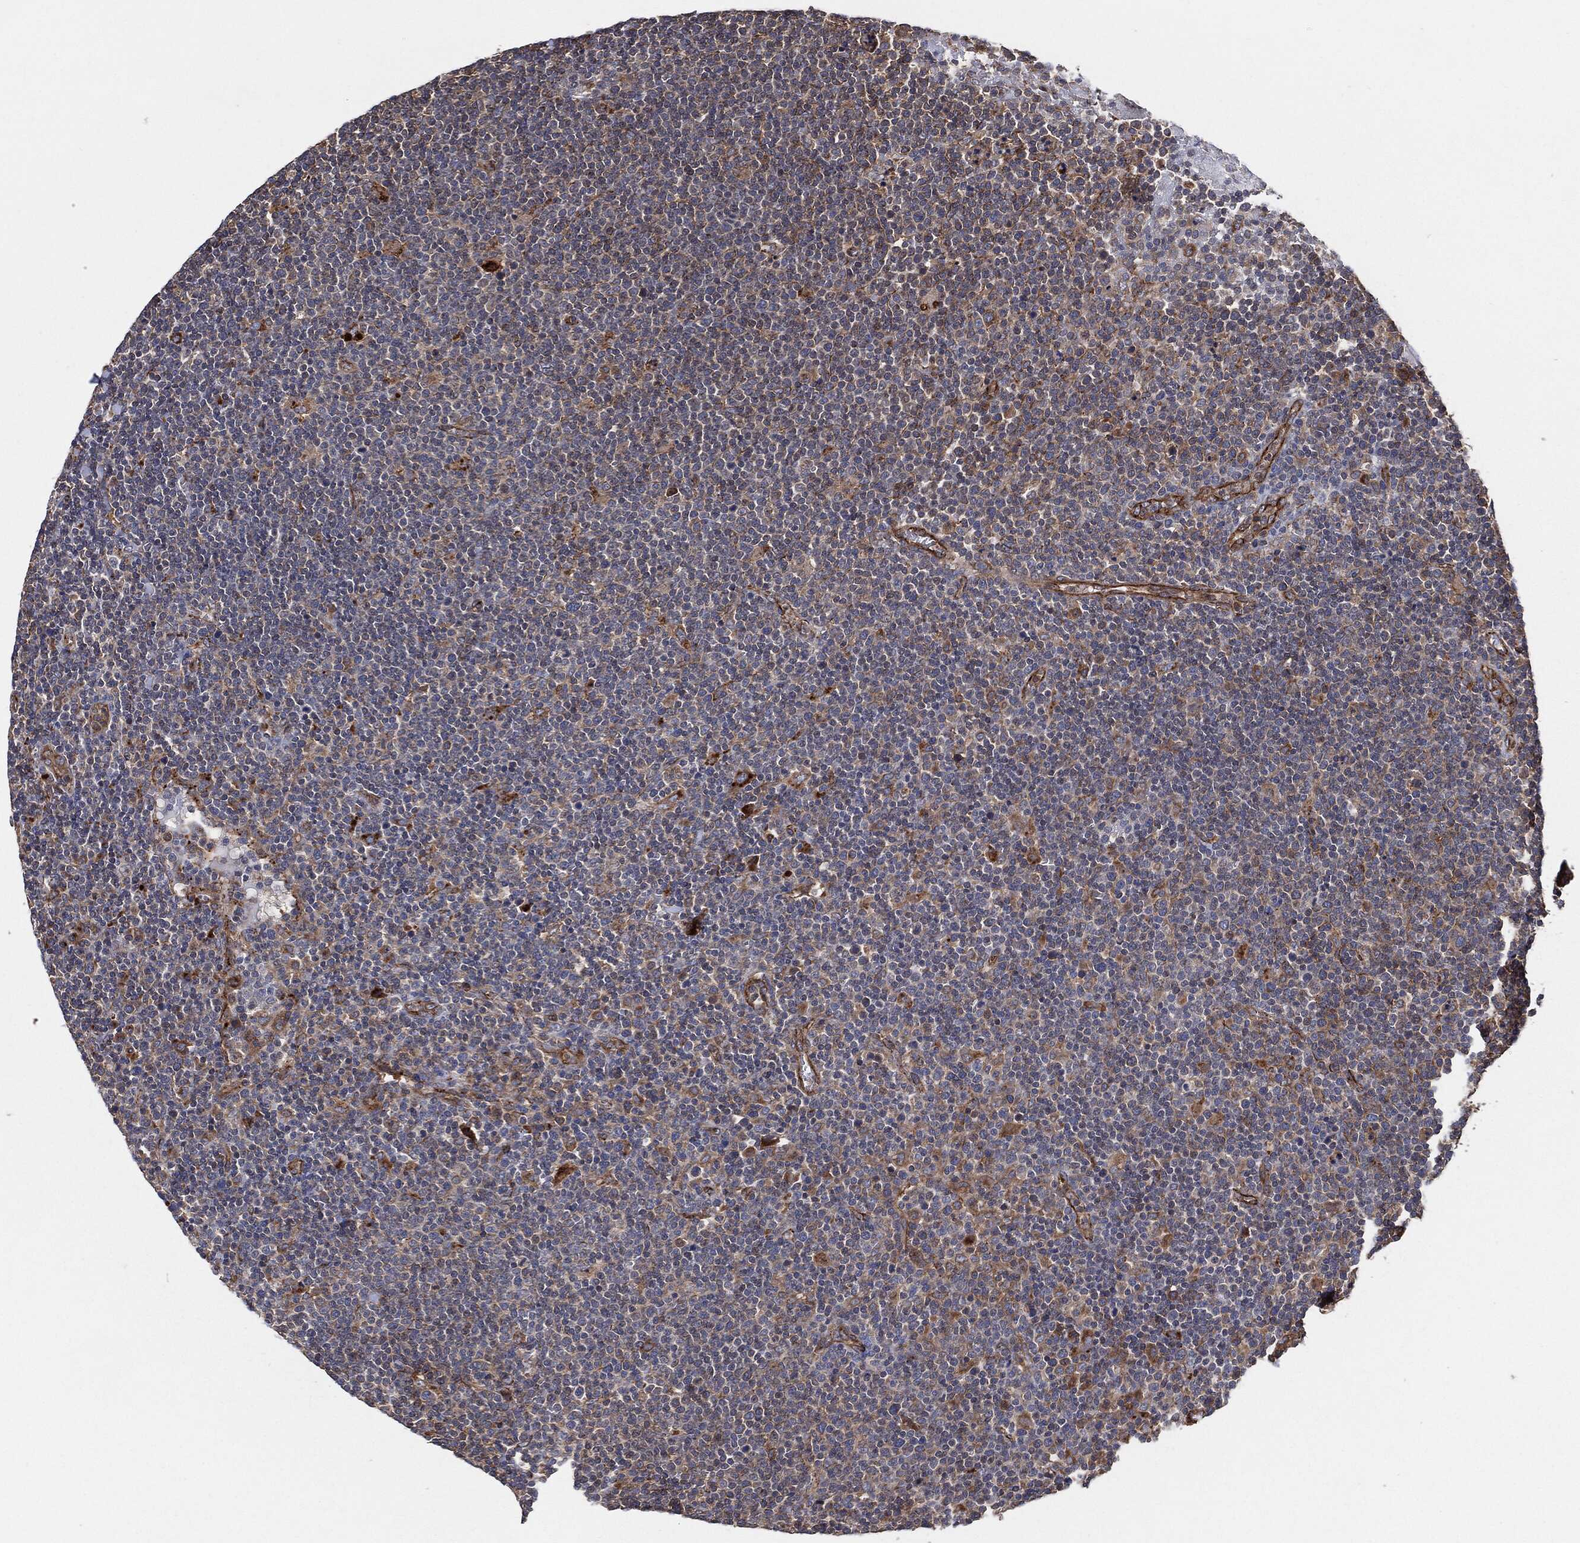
{"staining": {"intensity": "moderate", "quantity": "<25%", "location": "cytoplasmic/membranous"}, "tissue": "lymphoma", "cell_type": "Tumor cells", "image_type": "cancer", "snomed": [{"axis": "morphology", "description": "Malignant lymphoma, non-Hodgkin's type, High grade"}, {"axis": "topography", "description": "Lymph node"}], "caption": "Immunohistochemical staining of human lymphoma reveals low levels of moderate cytoplasmic/membranous protein staining in about <25% of tumor cells. (DAB (3,3'-diaminobenzidine) IHC, brown staining for protein, blue staining for nuclei).", "gene": "CTNNA1", "patient": {"sex": "male", "age": 61}}